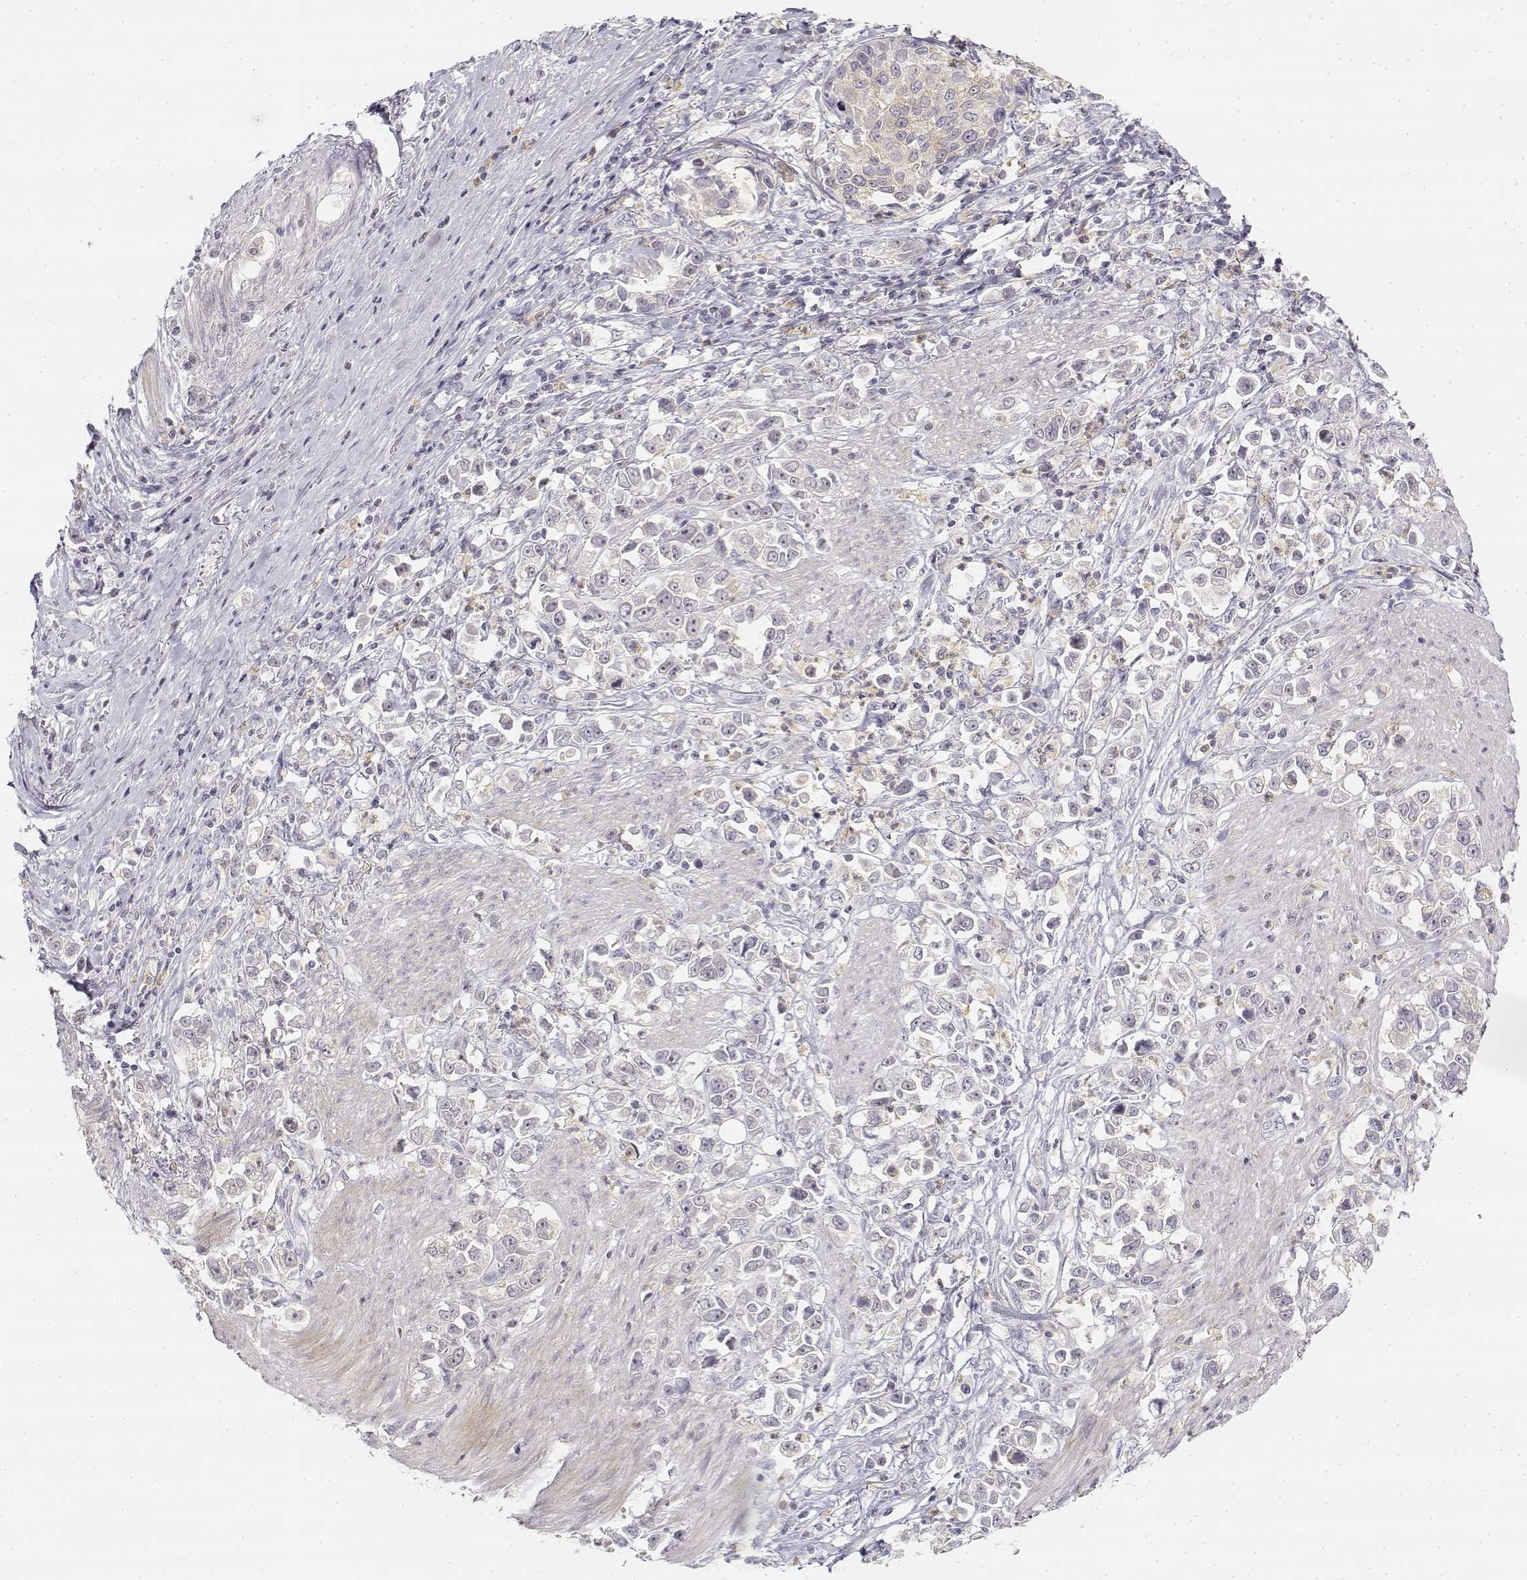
{"staining": {"intensity": "negative", "quantity": "none", "location": "none"}, "tissue": "stomach cancer", "cell_type": "Tumor cells", "image_type": "cancer", "snomed": [{"axis": "morphology", "description": "Adenocarcinoma, NOS"}, {"axis": "topography", "description": "Stomach"}], "caption": "Image shows no significant protein expression in tumor cells of stomach cancer.", "gene": "GLIPR1L2", "patient": {"sex": "male", "age": 93}}